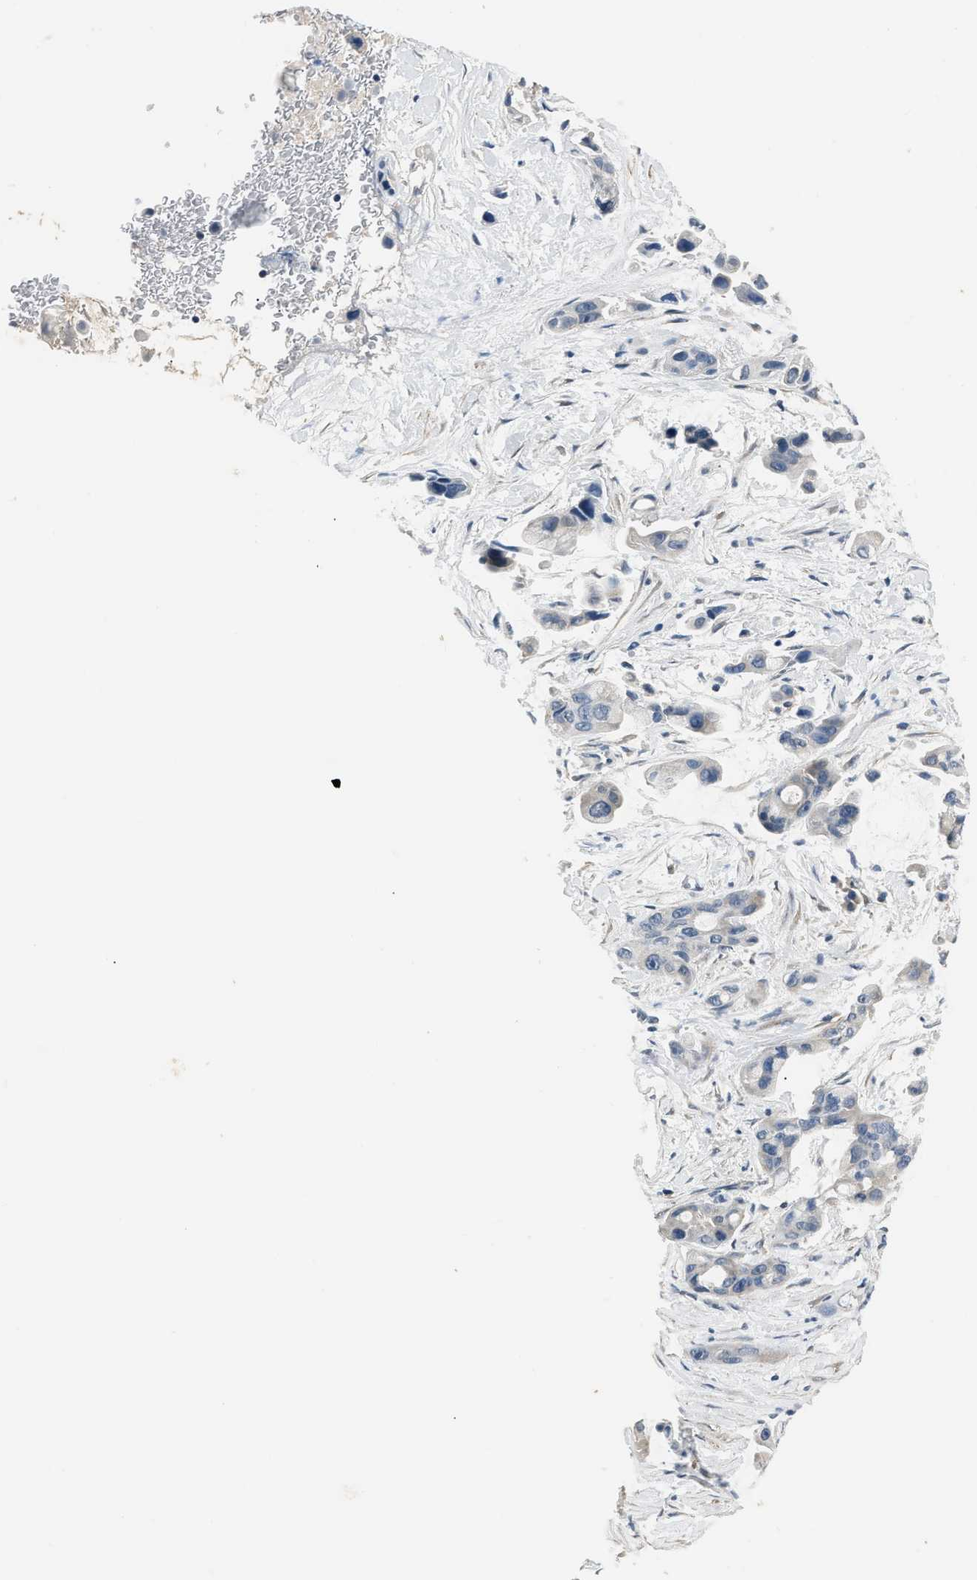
{"staining": {"intensity": "negative", "quantity": "none", "location": "none"}, "tissue": "pancreatic cancer", "cell_type": "Tumor cells", "image_type": "cancer", "snomed": [{"axis": "morphology", "description": "Adenocarcinoma, NOS"}, {"axis": "topography", "description": "Pancreas"}], "caption": "Immunohistochemical staining of human pancreatic cancer reveals no significant positivity in tumor cells.", "gene": "INHA", "patient": {"sex": "male", "age": 53}}